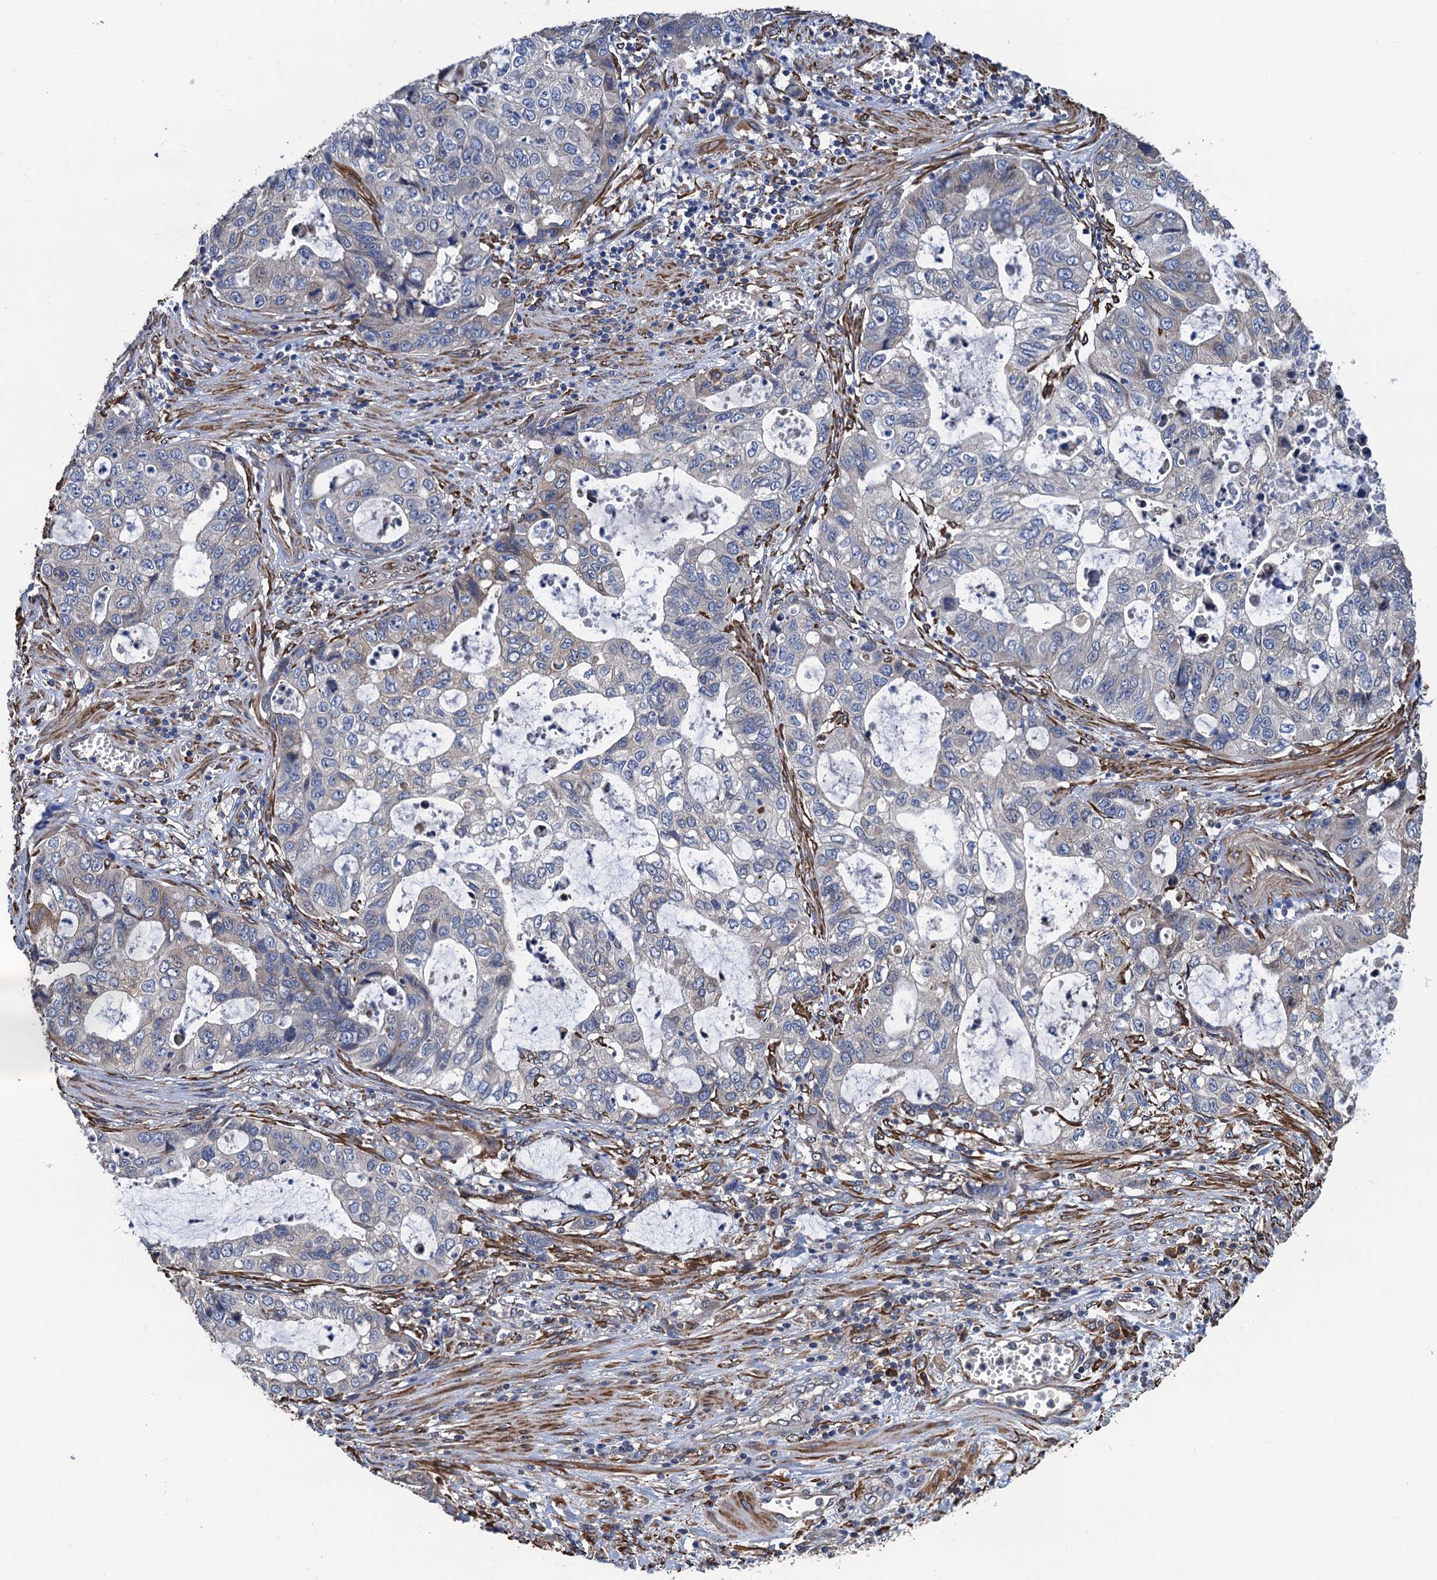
{"staining": {"intensity": "negative", "quantity": "none", "location": "none"}, "tissue": "stomach cancer", "cell_type": "Tumor cells", "image_type": "cancer", "snomed": [{"axis": "morphology", "description": "Adenocarcinoma, NOS"}, {"axis": "topography", "description": "Stomach, upper"}], "caption": "An image of human stomach cancer (adenocarcinoma) is negative for staining in tumor cells.", "gene": "CNNM1", "patient": {"sex": "female", "age": 52}}